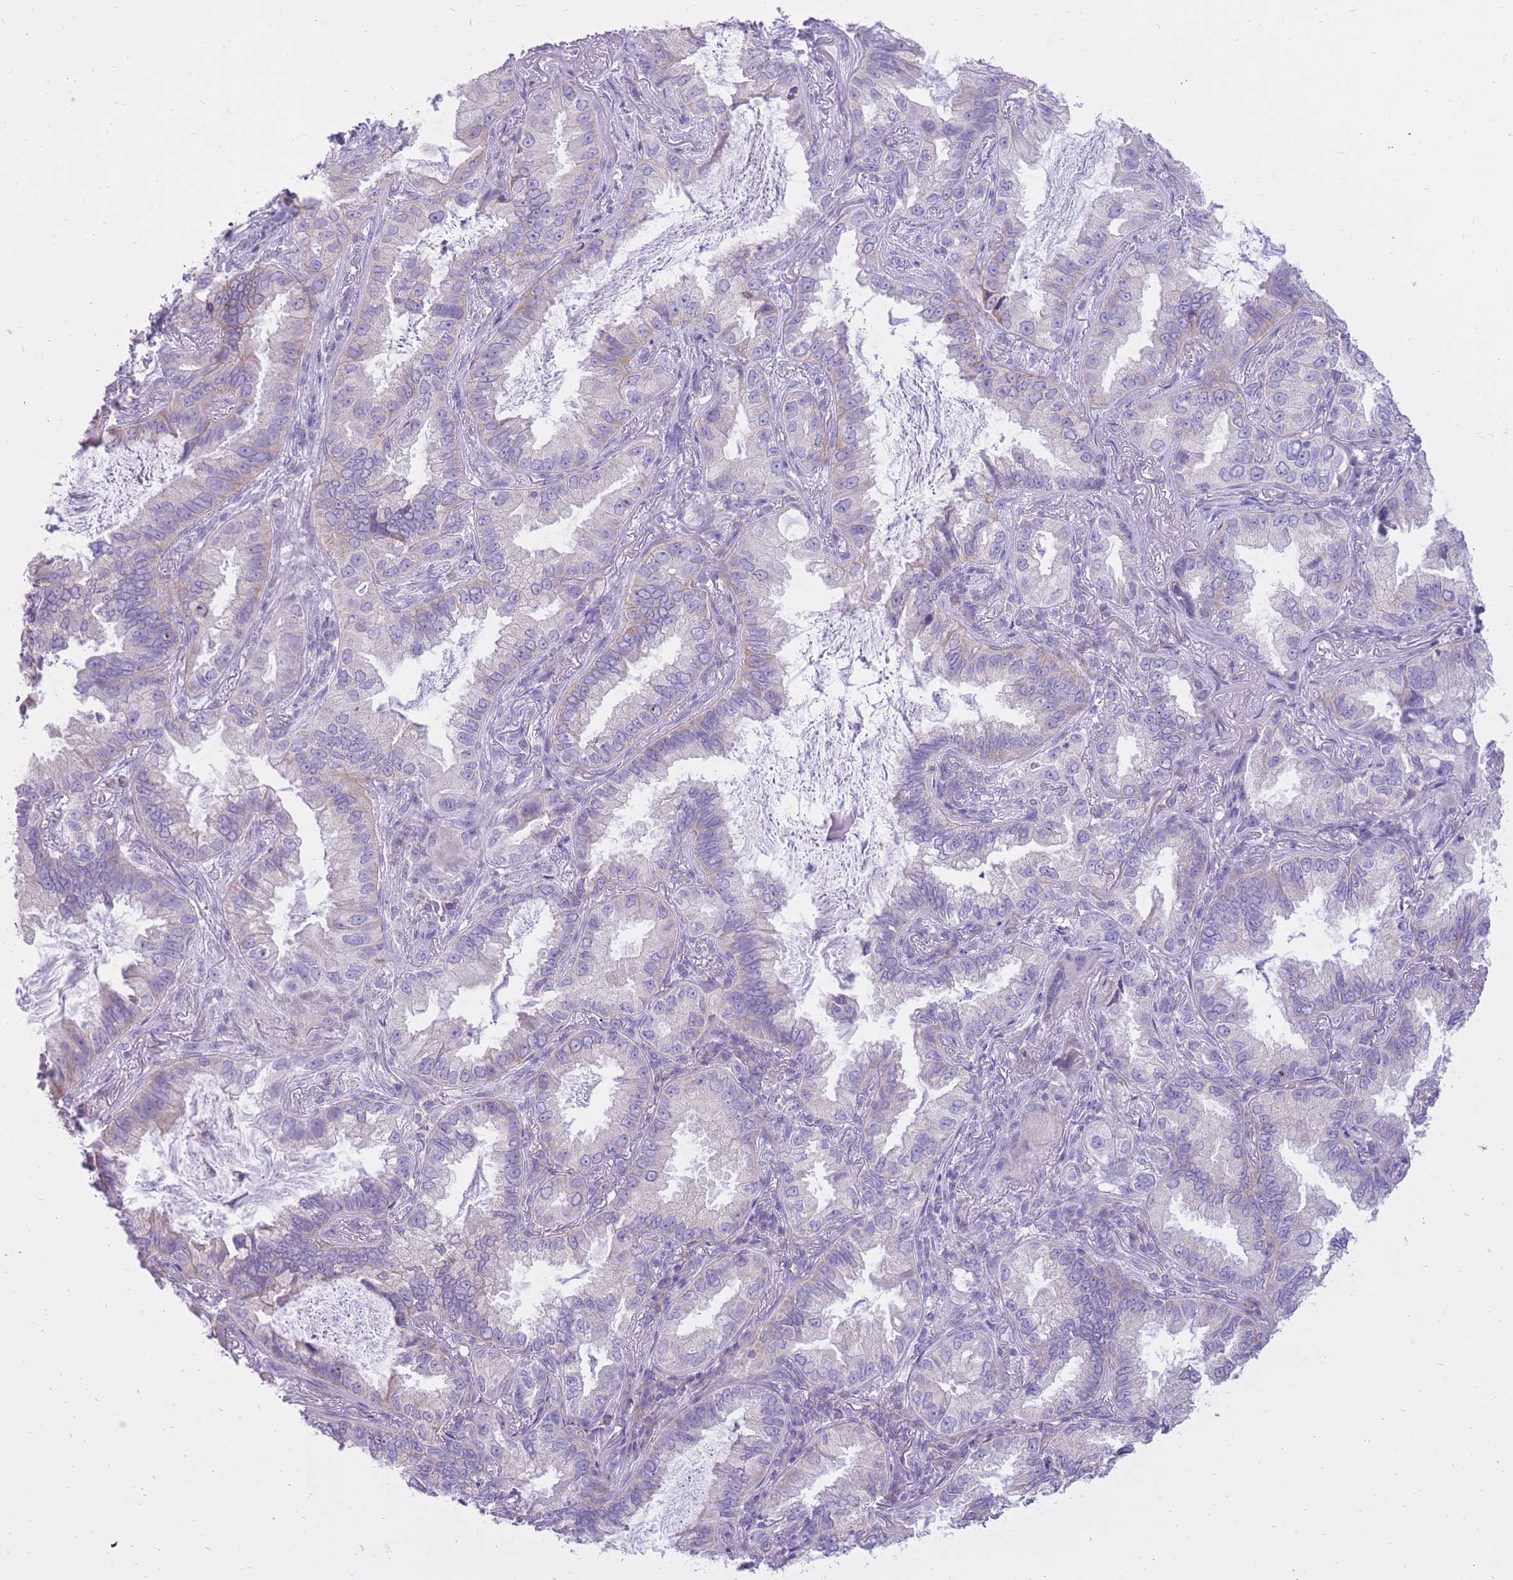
{"staining": {"intensity": "negative", "quantity": "none", "location": "none"}, "tissue": "lung cancer", "cell_type": "Tumor cells", "image_type": "cancer", "snomed": [{"axis": "morphology", "description": "Adenocarcinoma, NOS"}, {"axis": "topography", "description": "Lung"}], "caption": "DAB immunohistochemical staining of human adenocarcinoma (lung) demonstrates no significant positivity in tumor cells. The staining was performed using DAB to visualize the protein expression in brown, while the nuclei were stained in blue with hematoxylin (Magnification: 20x).", "gene": "SLC4A4", "patient": {"sex": "female", "age": 69}}